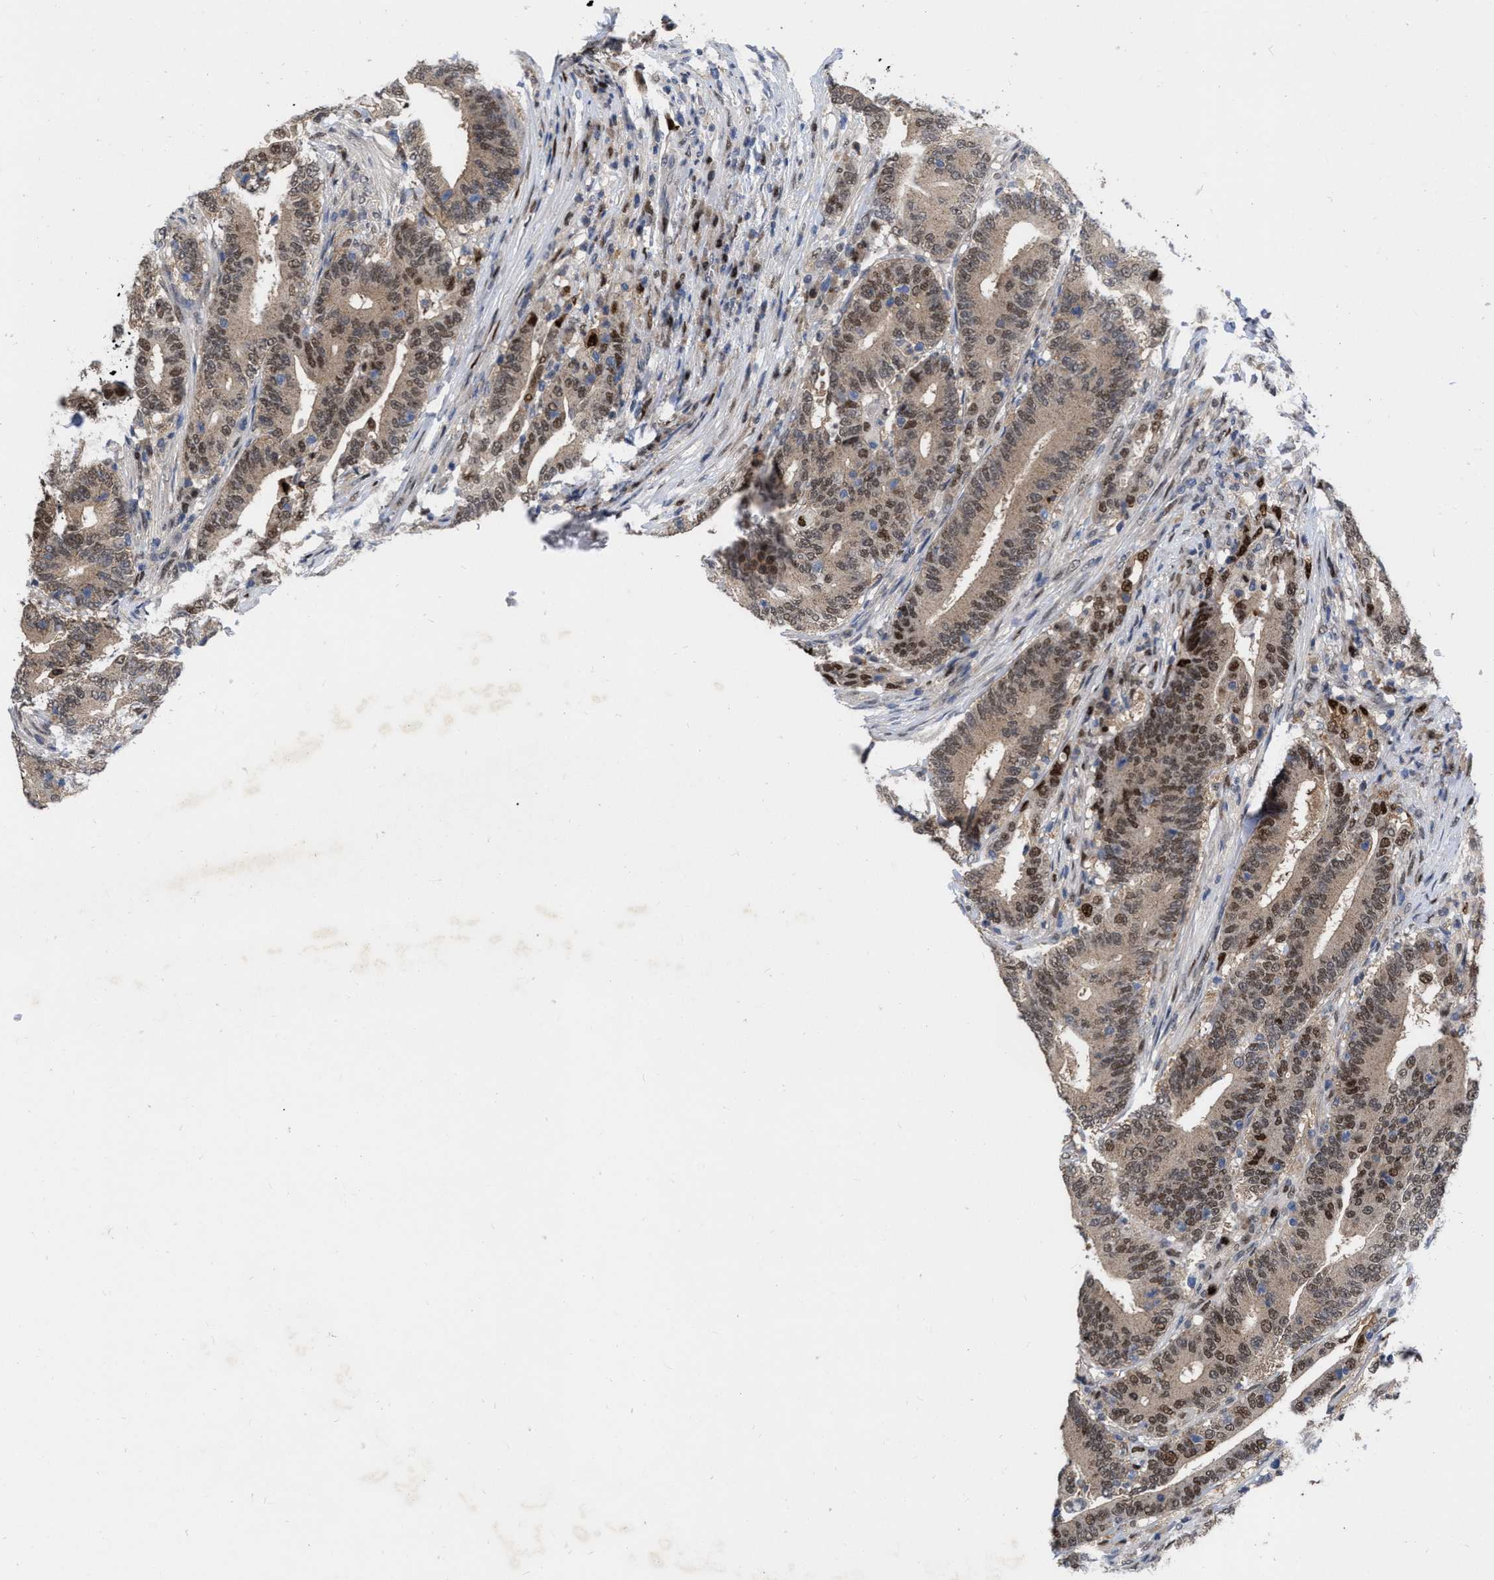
{"staining": {"intensity": "moderate", "quantity": "<25%", "location": "cytoplasmic/membranous,nuclear"}, "tissue": "colorectal cancer", "cell_type": "Tumor cells", "image_type": "cancer", "snomed": [{"axis": "morphology", "description": "Adenocarcinoma, NOS"}, {"axis": "topography", "description": "Colon"}], "caption": "Colorectal adenocarcinoma stained with a protein marker exhibits moderate staining in tumor cells.", "gene": "MDM4", "patient": {"sex": "female", "age": 66}}